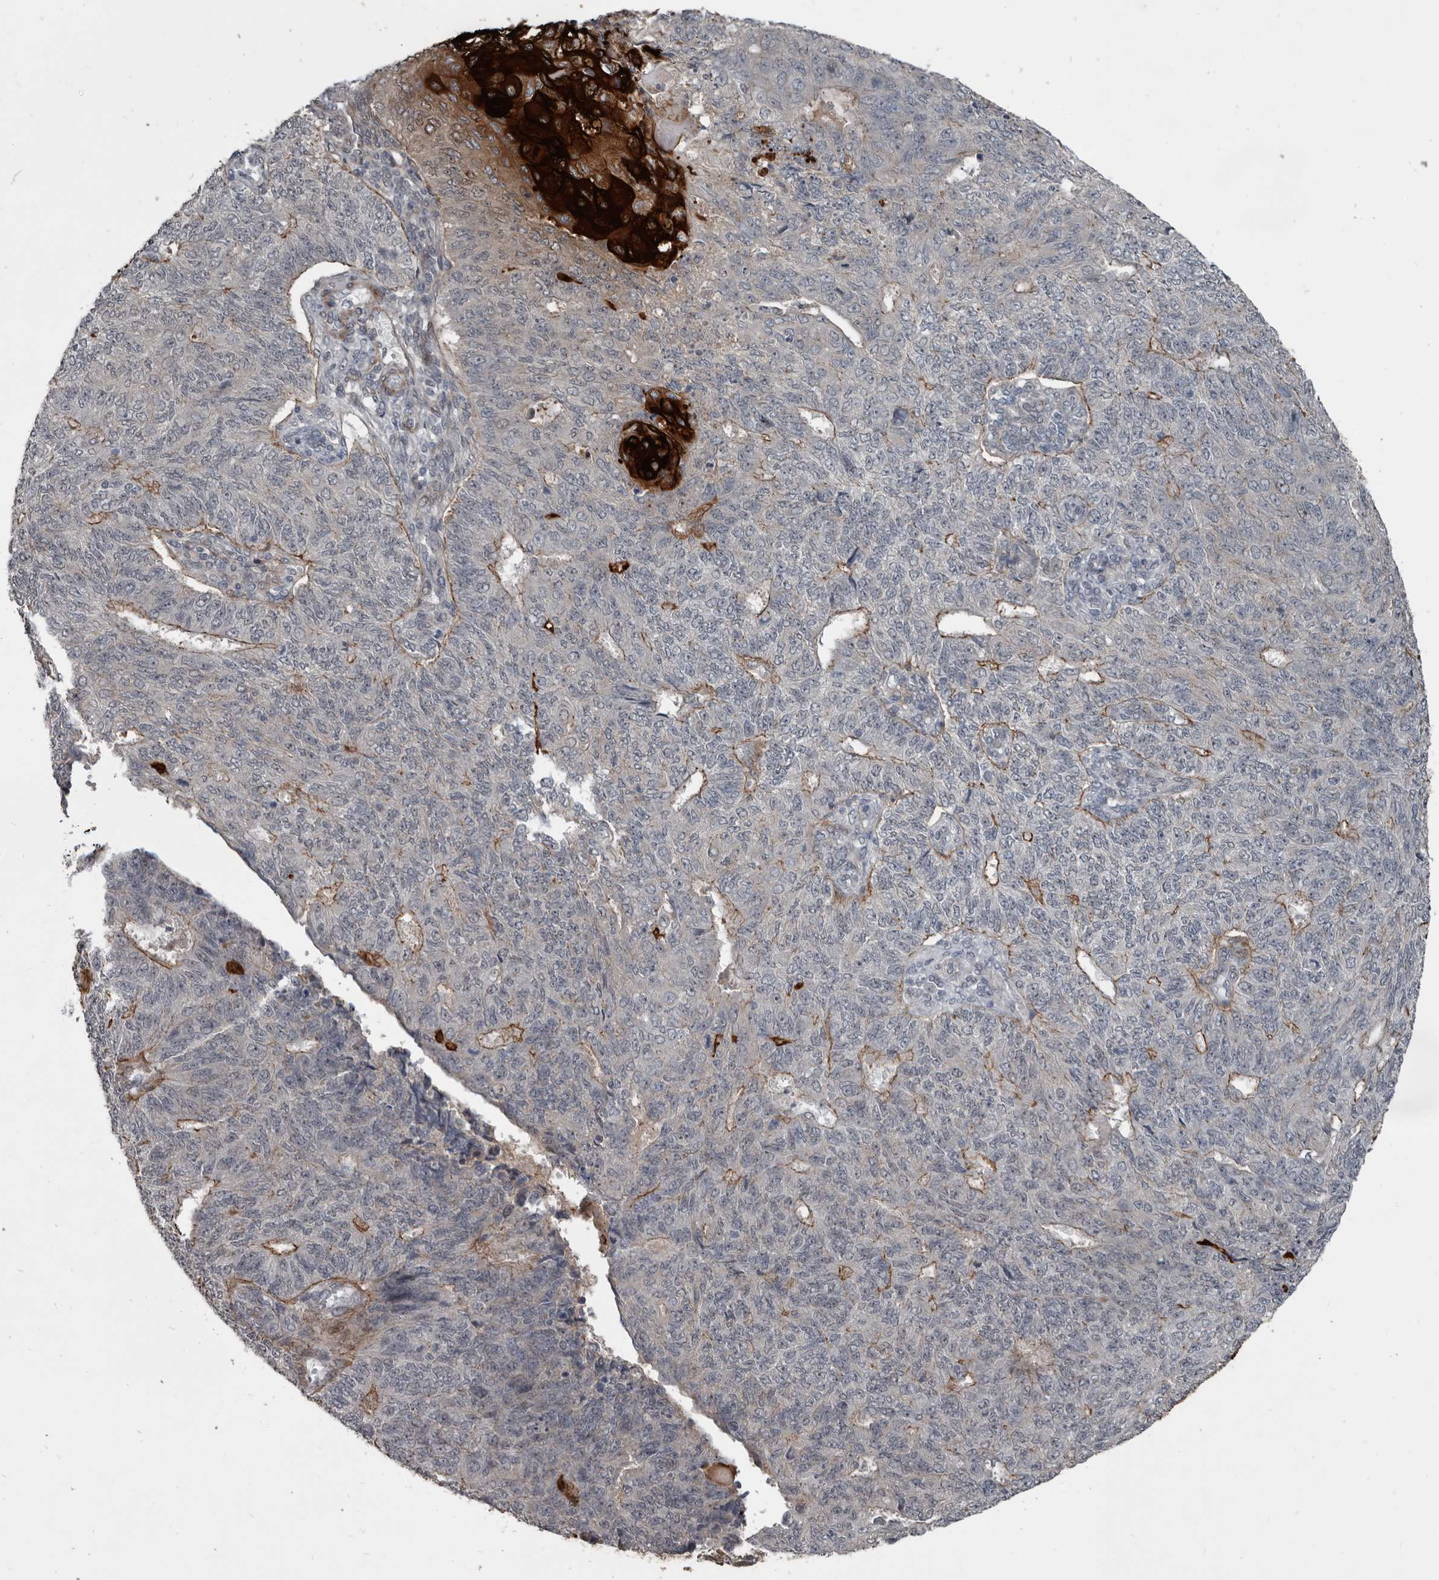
{"staining": {"intensity": "strong", "quantity": "<25%", "location": "cytoplasmic/membranous"}, "tissue": "endometrial cancer", "cell_type": "Tumor cells", "image_type": "cancer", "snomed": [{"axis": "morphology", "description": "Adenocarcinoma, NOS"}, {"axis": "topography", "description": "Endometrium"}], "caption": "Human adenocarcinoma (endometrial) stained with a brown dye reveals strong cytoplasmic/membranous positive positivity in about <25% of tumor cells.", "gene": "C1orf216", "patient": {"sex": "female", "age": 32}}